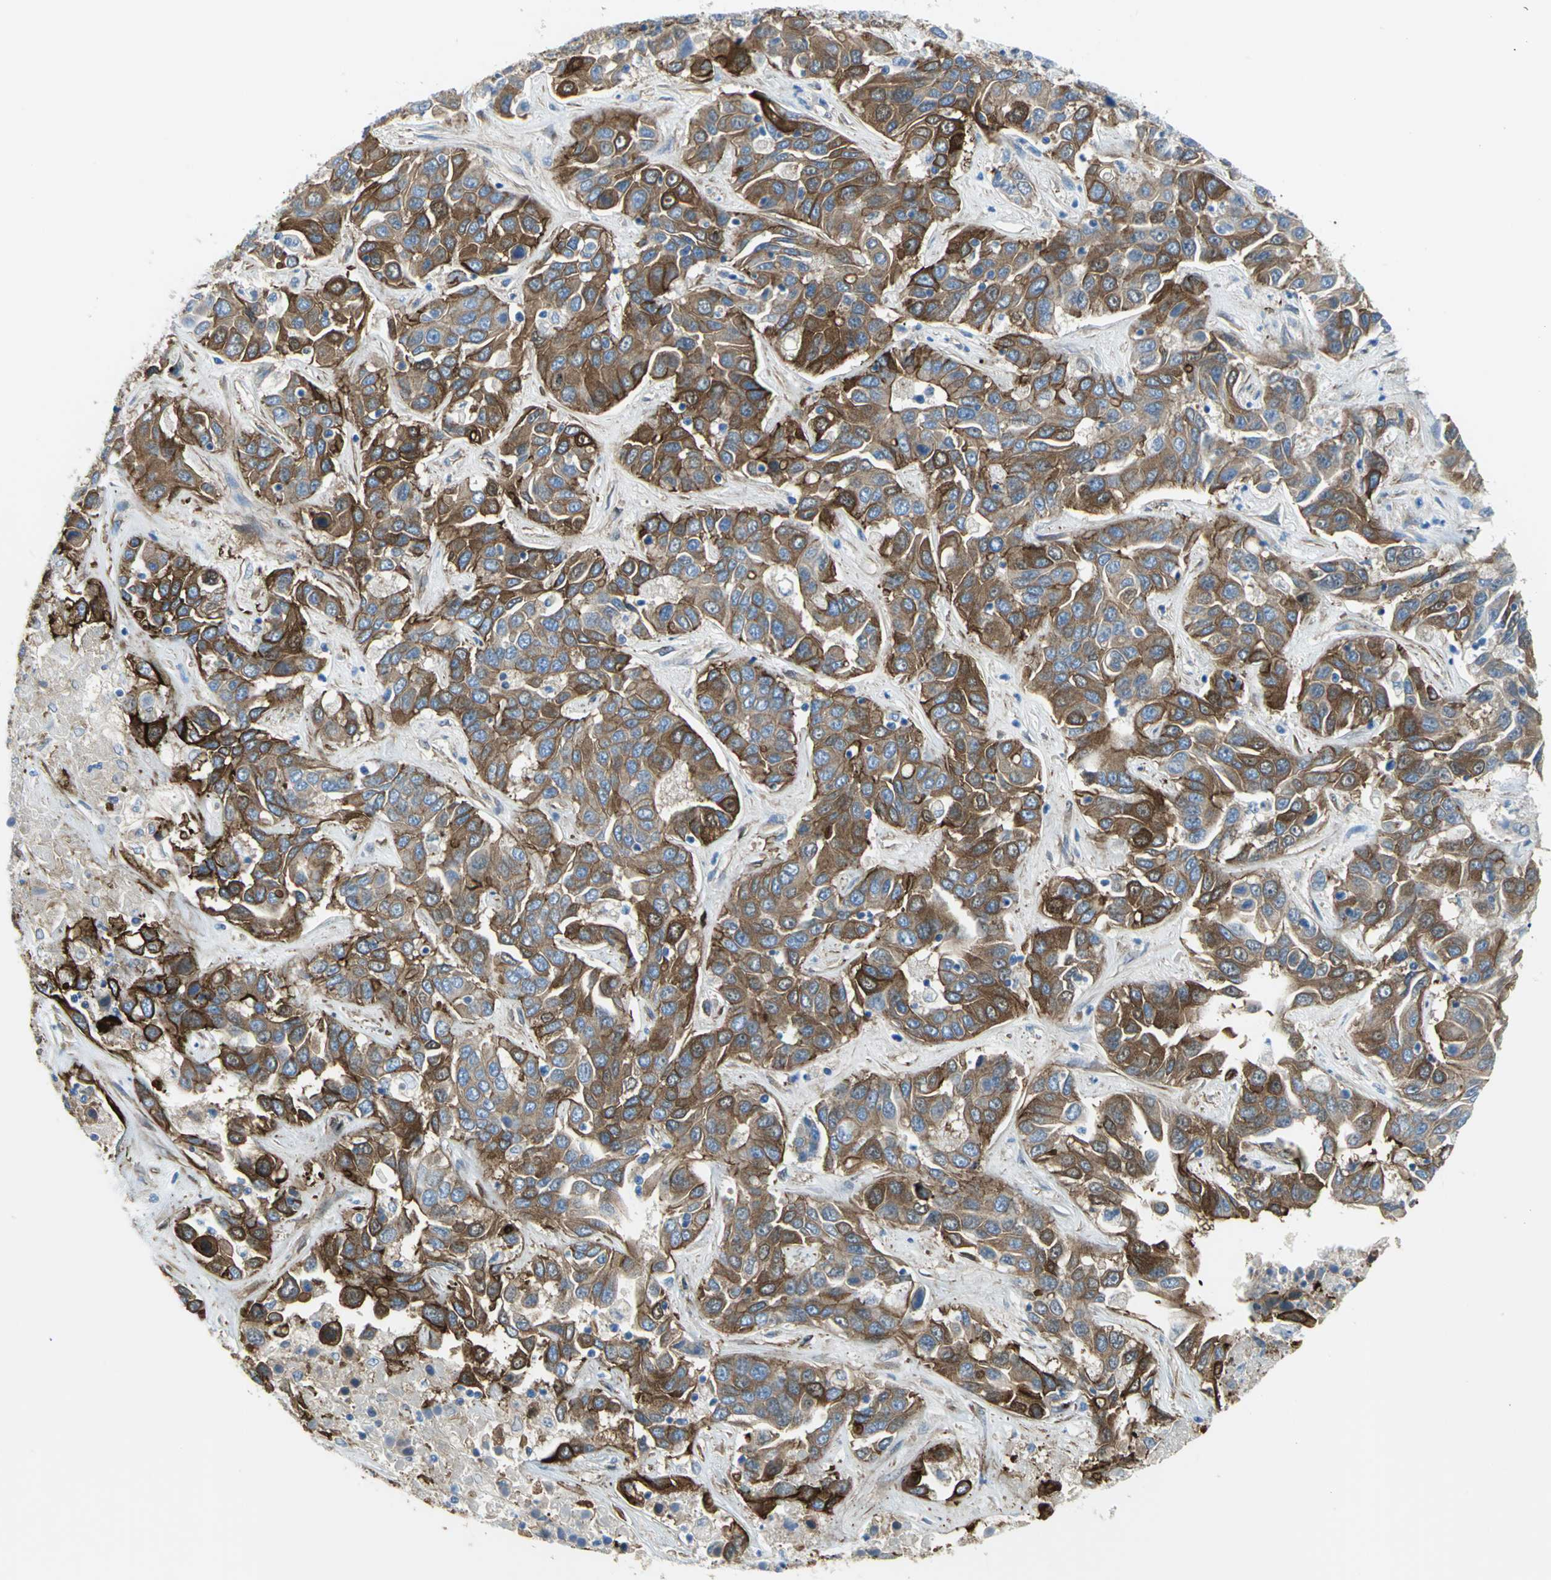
{"staining": {"intensity": "strong", "quantity": ">75%", "location": "cytoplasmic/membranous"}, "tissue": "liver cancer", "cell_type": "Tumor cells", "image_type": "cancer", "snomed": [{"axis": "morphology", "description": "Cholangiocarcinoma"}, {"axis": "topography", "description": "Liver"}], "caption": "A histopathology image showing strong cytoplasmic/membranous positivity in about >75% of tumor cells in liver cancer, as visualized by brown immunohistochemical staining.", "gene": "FLNB", "patient": {"sex": "female", "age": 52}}